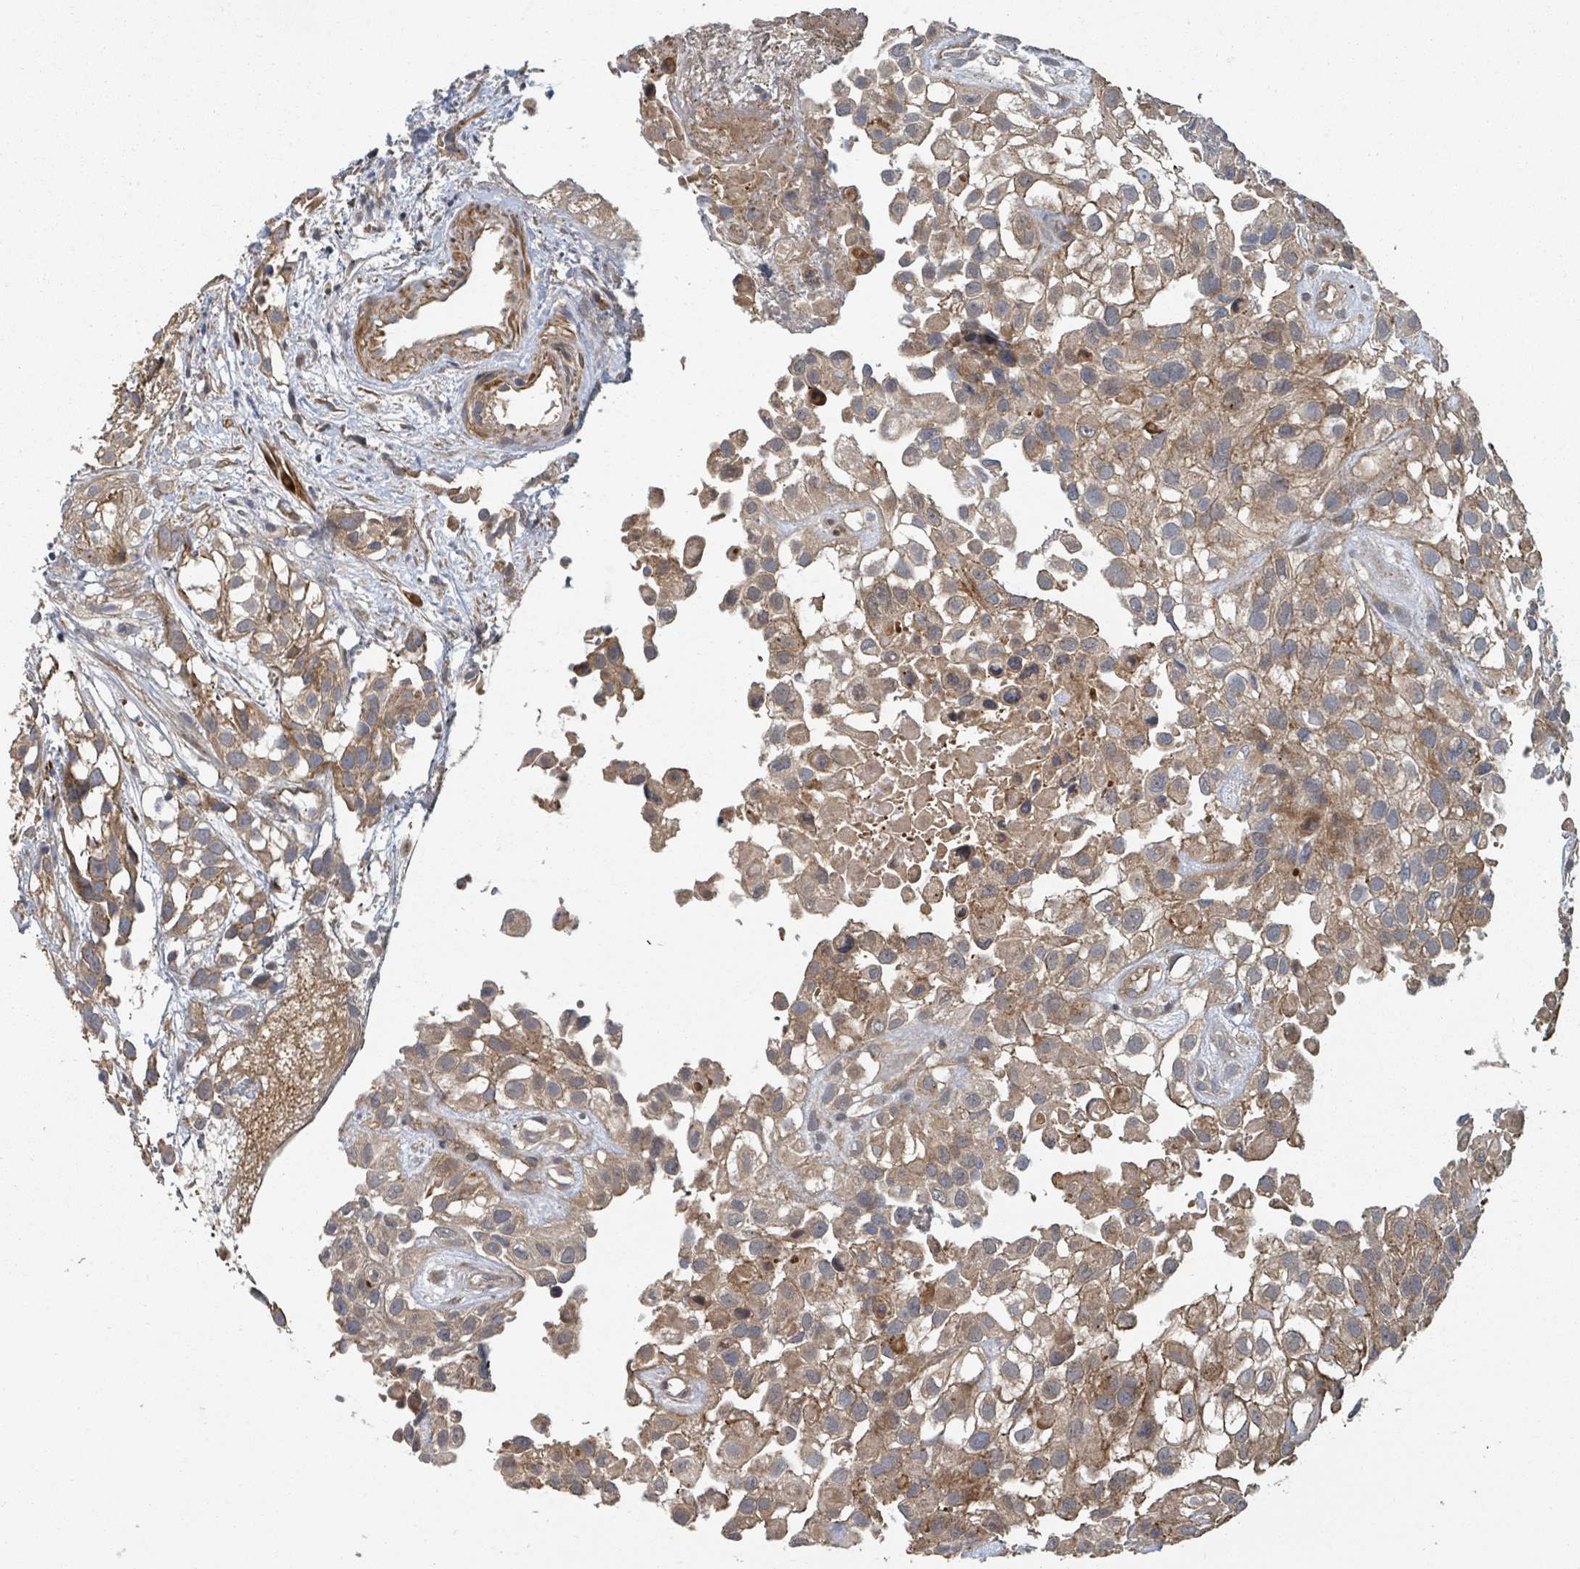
{"staining": {"intensity": "moderate", "quantity": "25%-75%", "location": "cytoplasmic/membranous"}, "tissue": "urothelial cancer", "cell_type": "Tumor cells", "image_type": "cancer", "snomed": [{"axis": "morphology", "description": "Urothelial carcinoma, High grade"}, {"axis": "topography", "description": "Urinary bladder"}], "caption": "A medium amount of moderate cytoplasmic/membranous positivity is seen in about 25%-75% of tumor cells in urothelial cancer tissue.", "gene": "DPM1", "patient": {"sex": "male", "age": 56}}